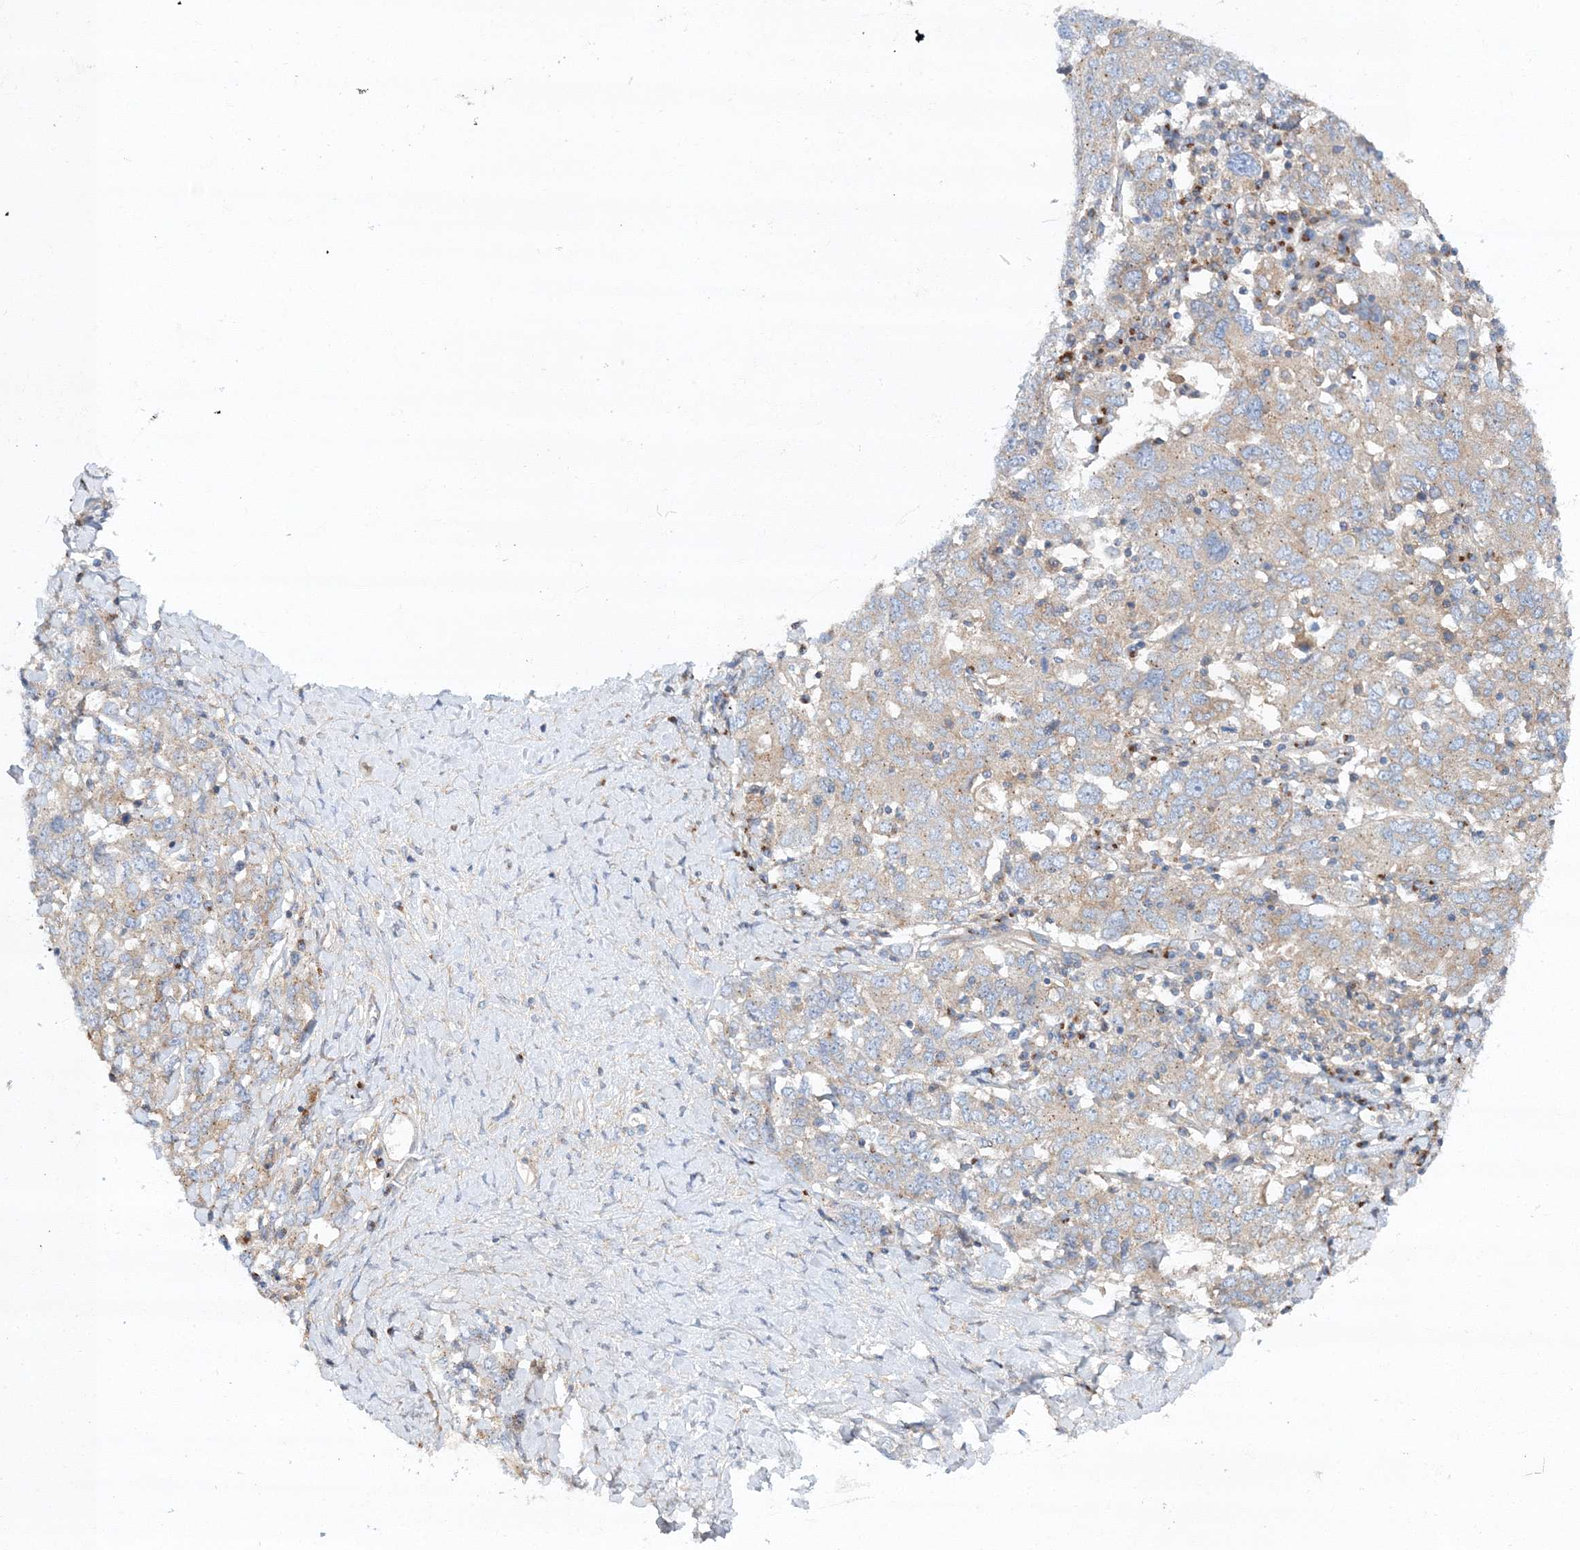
{"staining": {"intensity": "negative", "quantity": "none", "location": "none"}, "tissue": "ovarian cancer", "cell_type": "Tumor cells", "image_type": "cancer", "snomed": [{"axis": "morphology", "description": "Carcinoma, endometroid"}, {"axis": "topography", "description": "Ovary"}], "caption": "Immunohistochemical staining of endometroid carcinoma (ovarian) demonstrates no significant staining in tumor cells.", "gene": "SEC23IP", "patient": {"sex": "female", "age": 62}}